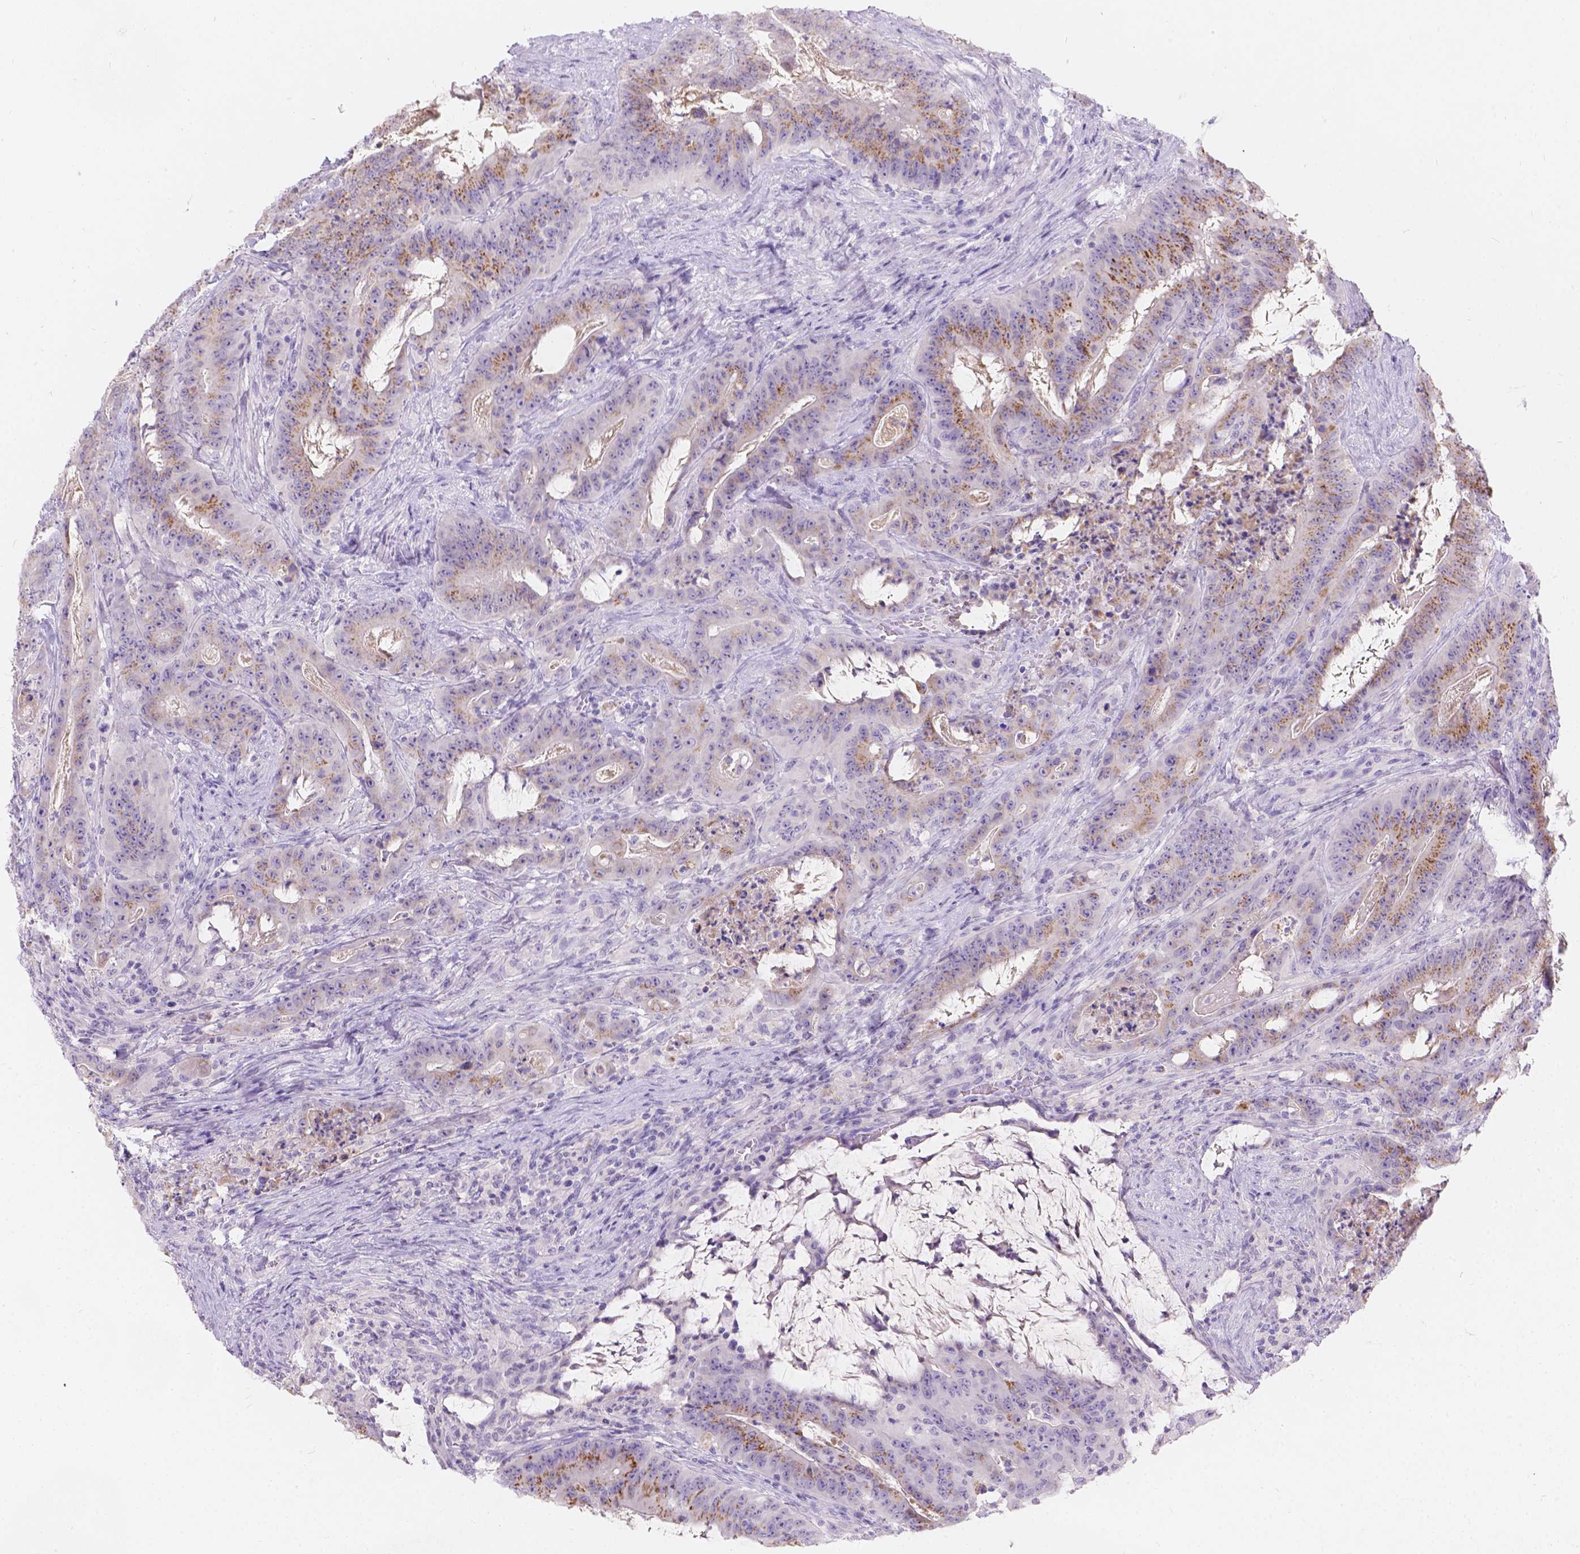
{"staining": {"intensity": "moderate", "quantity": "<25%", "location": "cytoplasmic/membranous"}, "tissue": "colorectal cancer", "cell_type": "Tumor cells", "image_type": "cancer", "snomed": [{"axis": "morphology", "description": "Adenocarcinoma, NOS"}, {"axis": "topography", "description": "Colon"}], "caption": "Brown immunohistochemical staining in colorectal cancer (adenocarcinoma) exhibits moderate cytoplasmic/membranous staining in about <25% of tumor cells.", "gene": "GAL3ST2", "patient": {"sex": "male", "age": 33}}